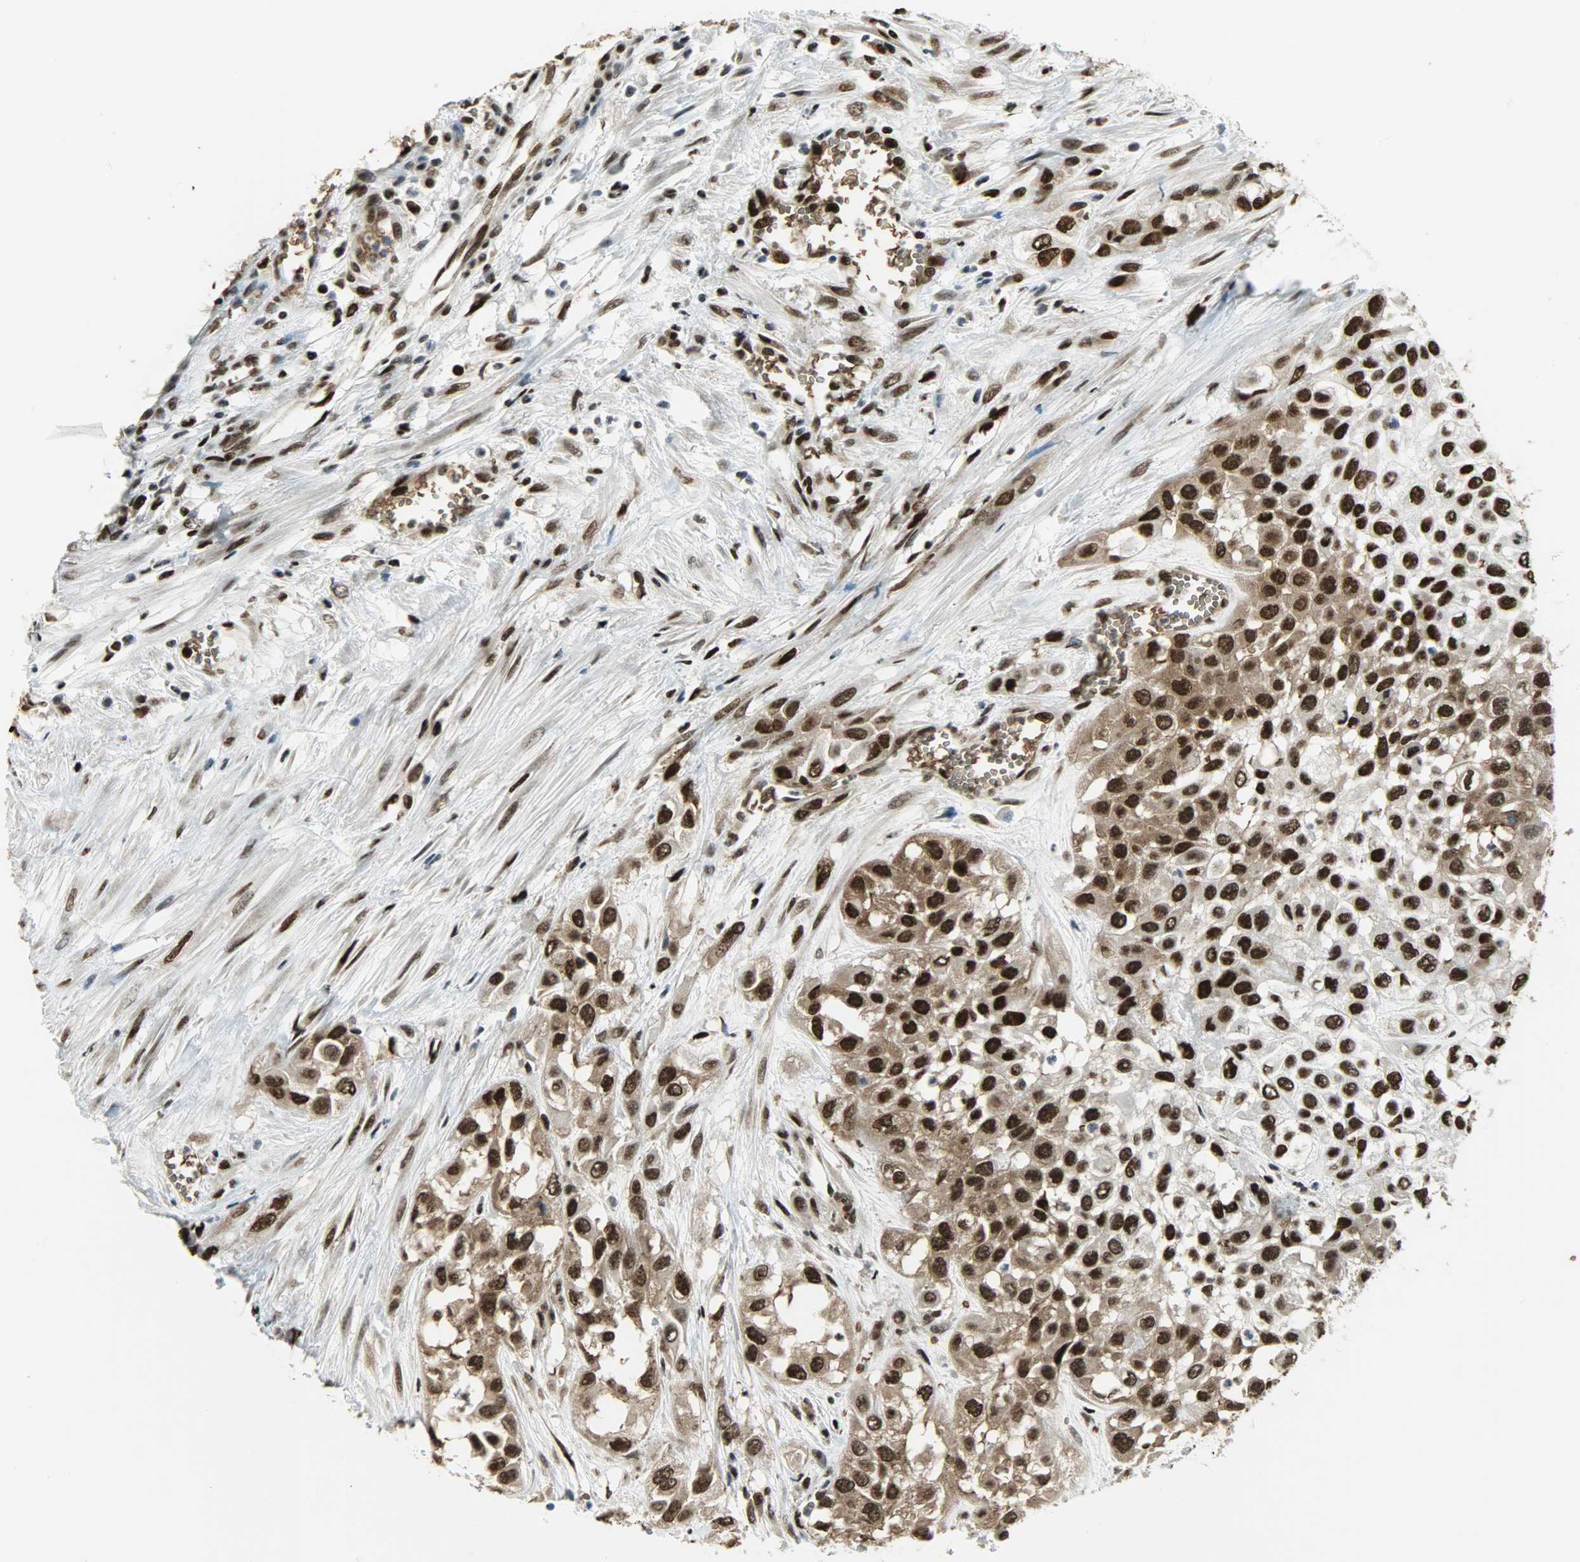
{"staining": {"intensity": "strong", "quantity": ">75%", "location": "cytoplasmic/membranous,nuclear"}, "tissue": "urothelial cancer", "cell_type": "Tumor cells", "image_type": "cancer", "snomed": [{"axis": "morphology", "description": "Urothelial carcinoma, High grade"}, {"axis": "topography", "description": "Urinary bladder"}], "caption": "Protein staining of urothelial cancer tissue shows strong cytoplasmic/membranous and nuclear positivity in approximately >75% of tumor cells.", "gene": "SNAI1", "patient": {"sex": "male", "age": 57}}